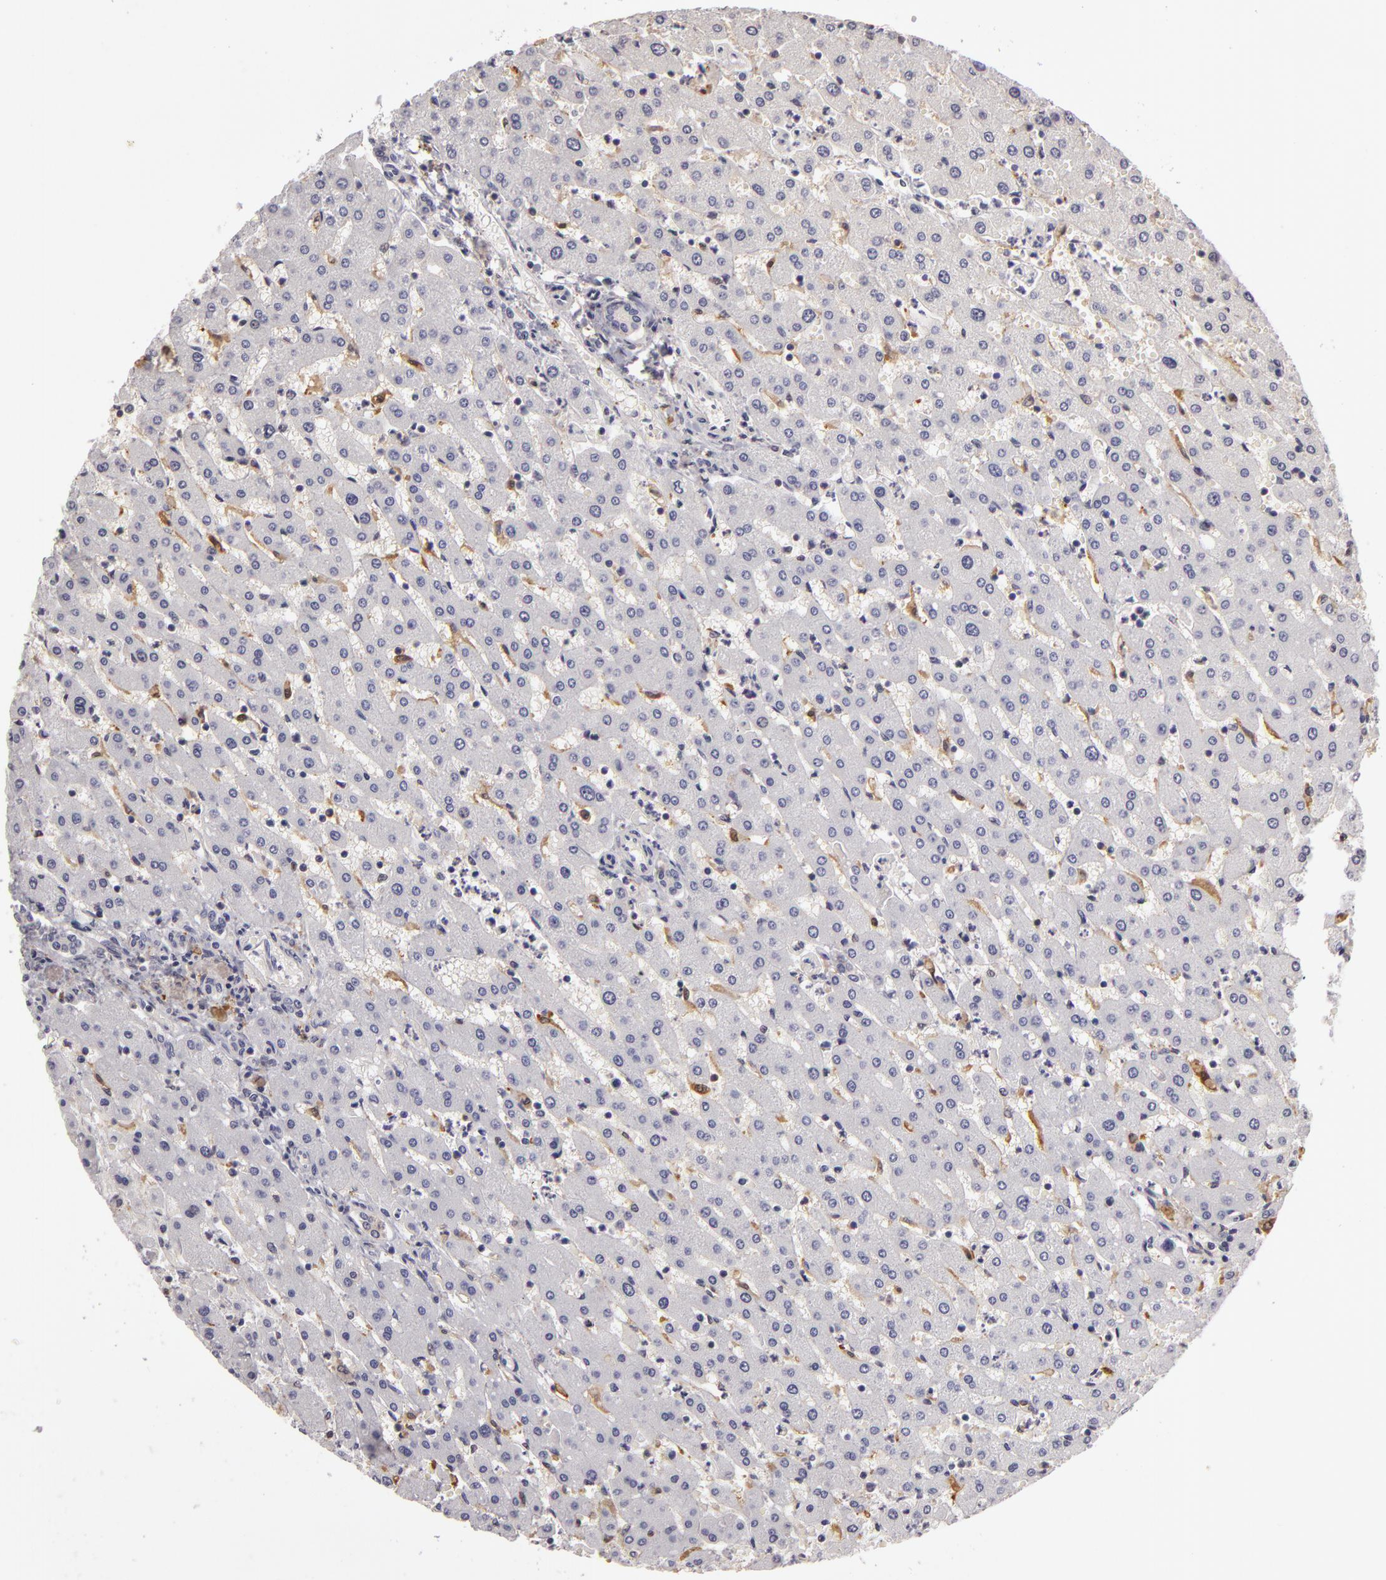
{"staining": {"intensity": "negative", "quantity": "none", "location": "none"}, "tissue": "liver", "cell_type": "Cholangiocytes", "image_type": "normal", "snomed": [{"axis": "morphology", "description": "Normal tissue, NOS"}, {"axis": "topography", "description": "Liver"}], "caption": "IHC of normal liver shows no positivity in cholangiocytes. (DAB (3,3'-diaminobenzidine) IHC visualized using brightfield microscopy, high magnification).", "gene": "GNPDA1", "patient": {"sex": "female", "age": 30}}